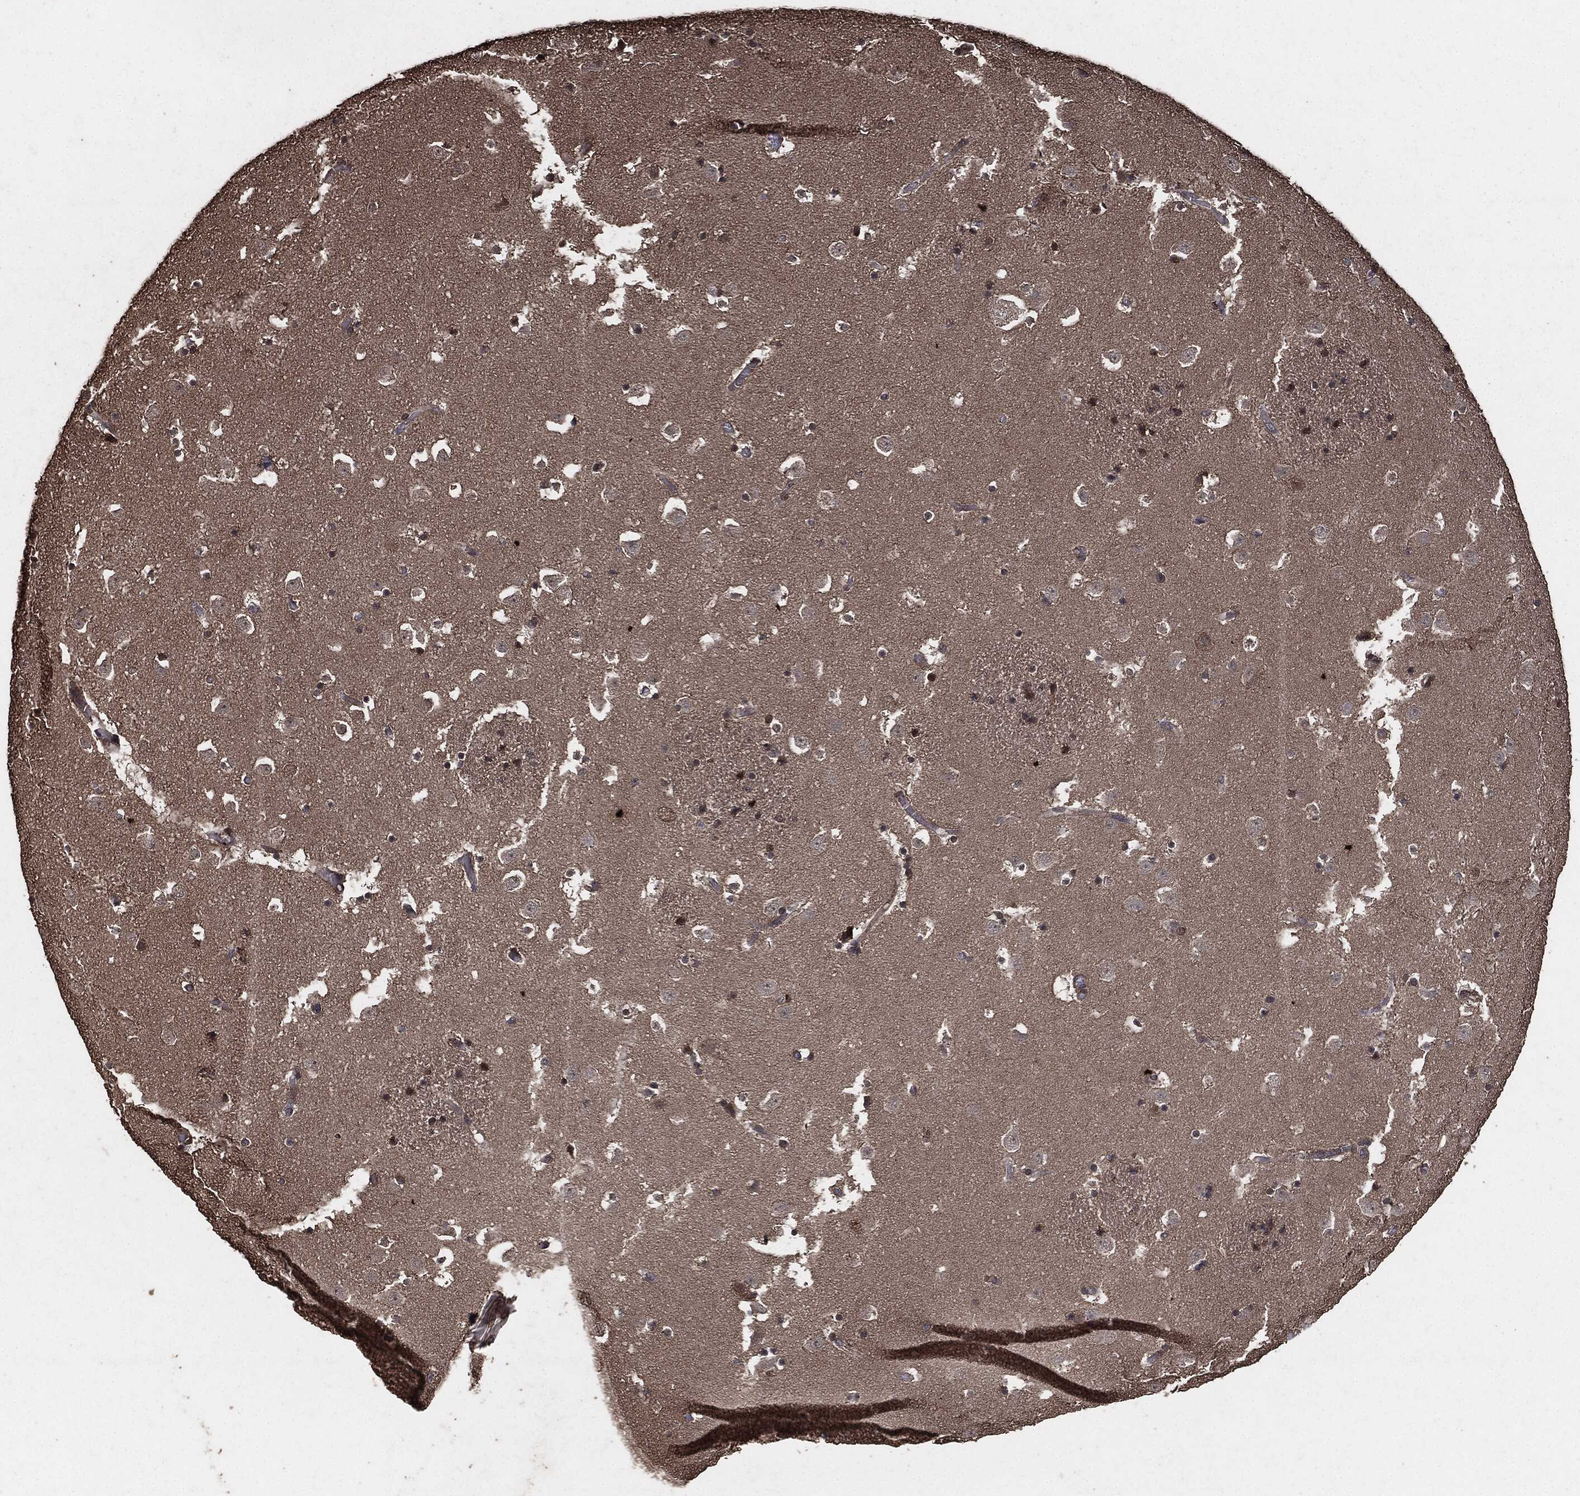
{"staining": {"intensity": "weak", "quantity": "<25%", "location": "cytoplasmic/membranous"}, "tissue": "caudate", "cell_type": "Glial cells", "image_type": "normal", "snomed": [{"axis": "morphology", "description": "Normal tissue, NOS"}, {"axis": "topography", "description": "Lateral ventricle wall"}], "caption": "High power microscopy micrograph of an IHC photomicrograph of unremarkable caudate, revealing no significant positivity in glial cells. The staining is performed using DAB brown chromogen with nuclei counter-stained in using hematoxylin.", "gene": "AKT1S1", "patient": {"sex": "female", "age": 42}}